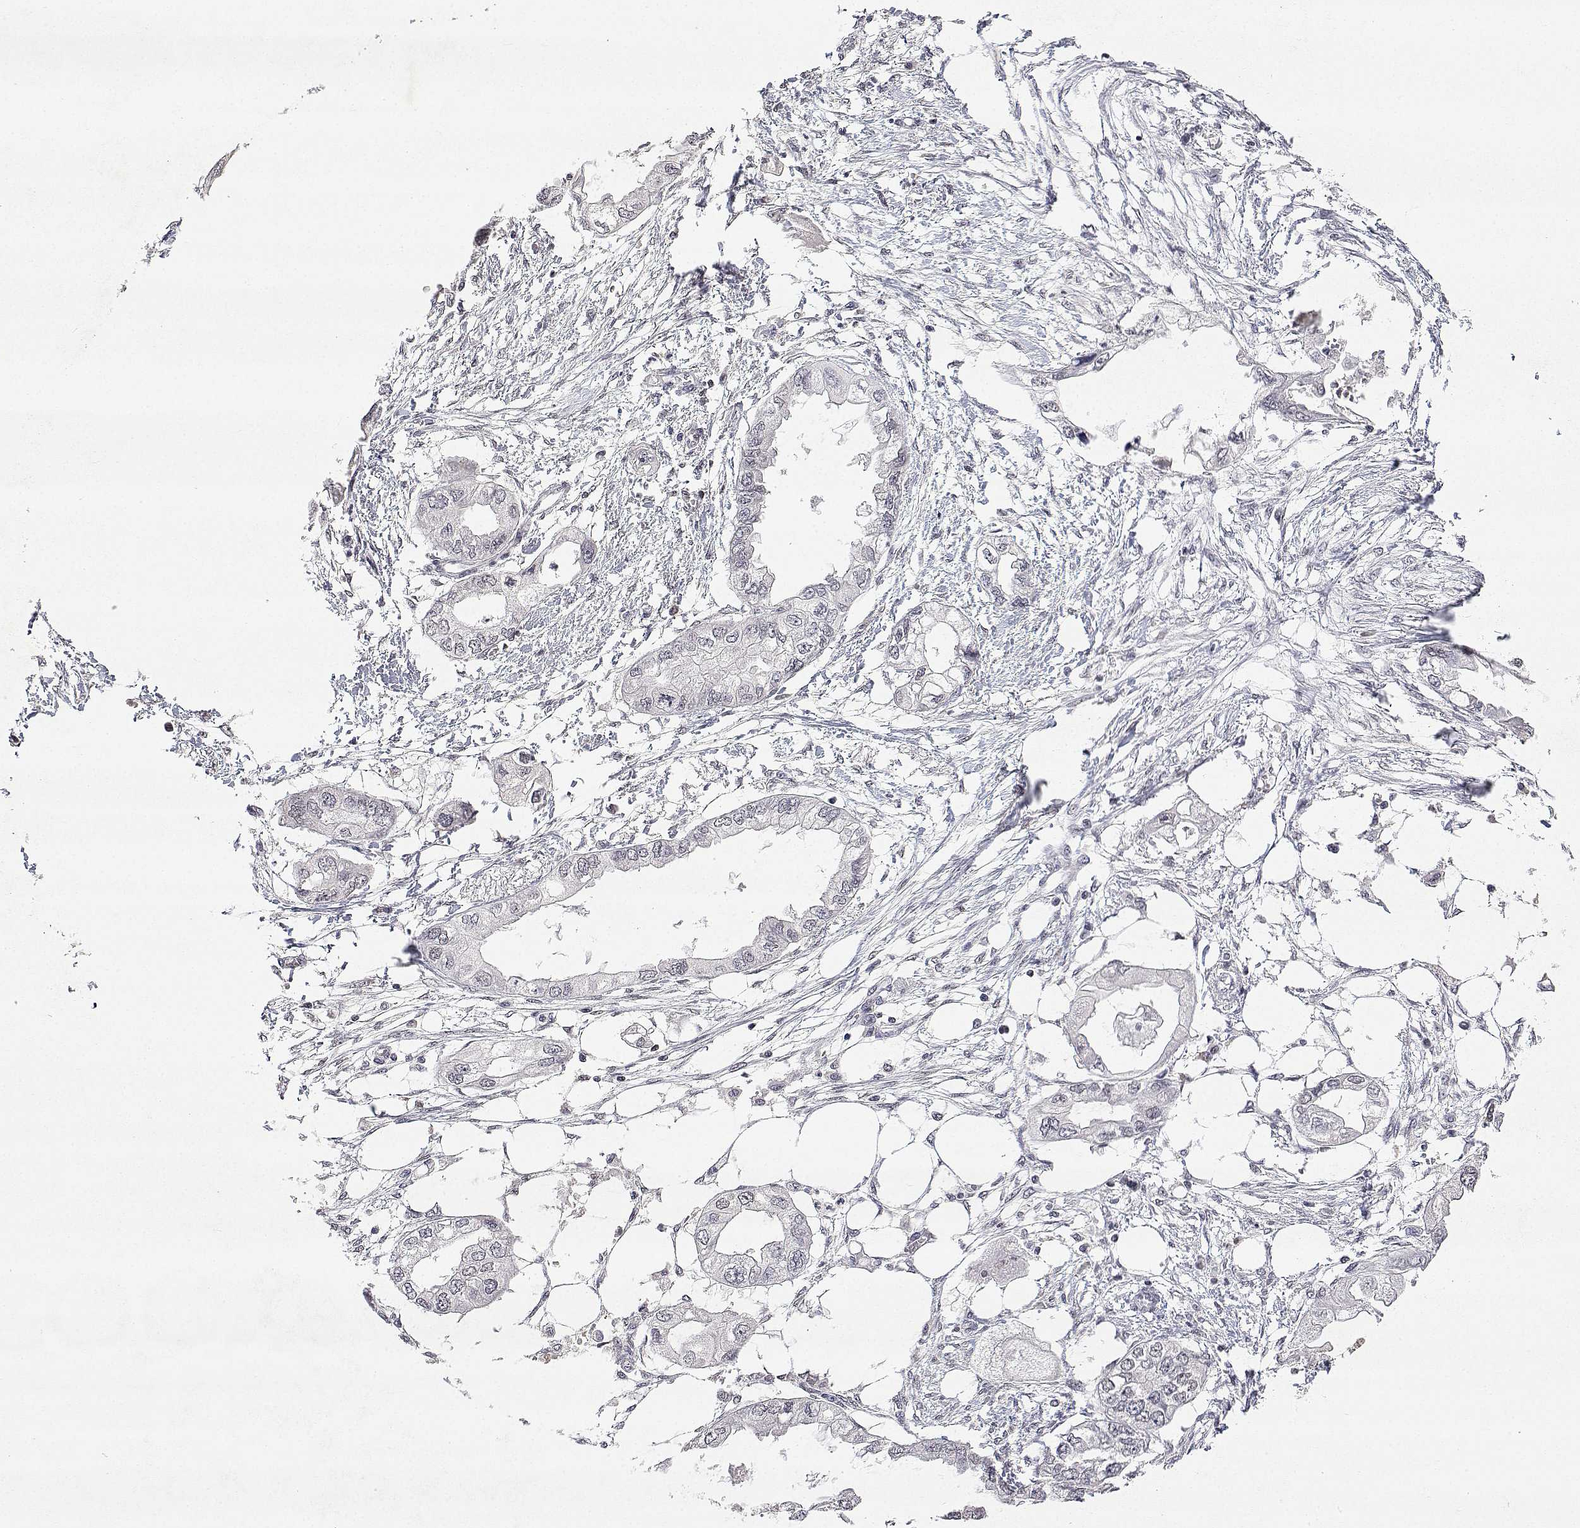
{"staining": {"intensity": "negative", "quantity": "none", "location": "none"}, "tissue": "endometrial cancer", "cell_type": "Tumor cells", "image_type": "cancer", "snomed": [{"axis": "morphology", "description": "Adenocarcinoma, NOS"}, {"axis": "morphology", "description": "Adenocarcinoma, metastatic, NOS"}, {"axis": "topography", "description": "Adipose tissue"}, {"axis": "topography", "description": "Endometrium"}], "caption": "Immunohistochemical staining of human endometrial metastatic adenocarcinoma reveals no significant positivity in tumor cells.", "gene": "XPC", "patient": {"sex": "female", "age": 67}}